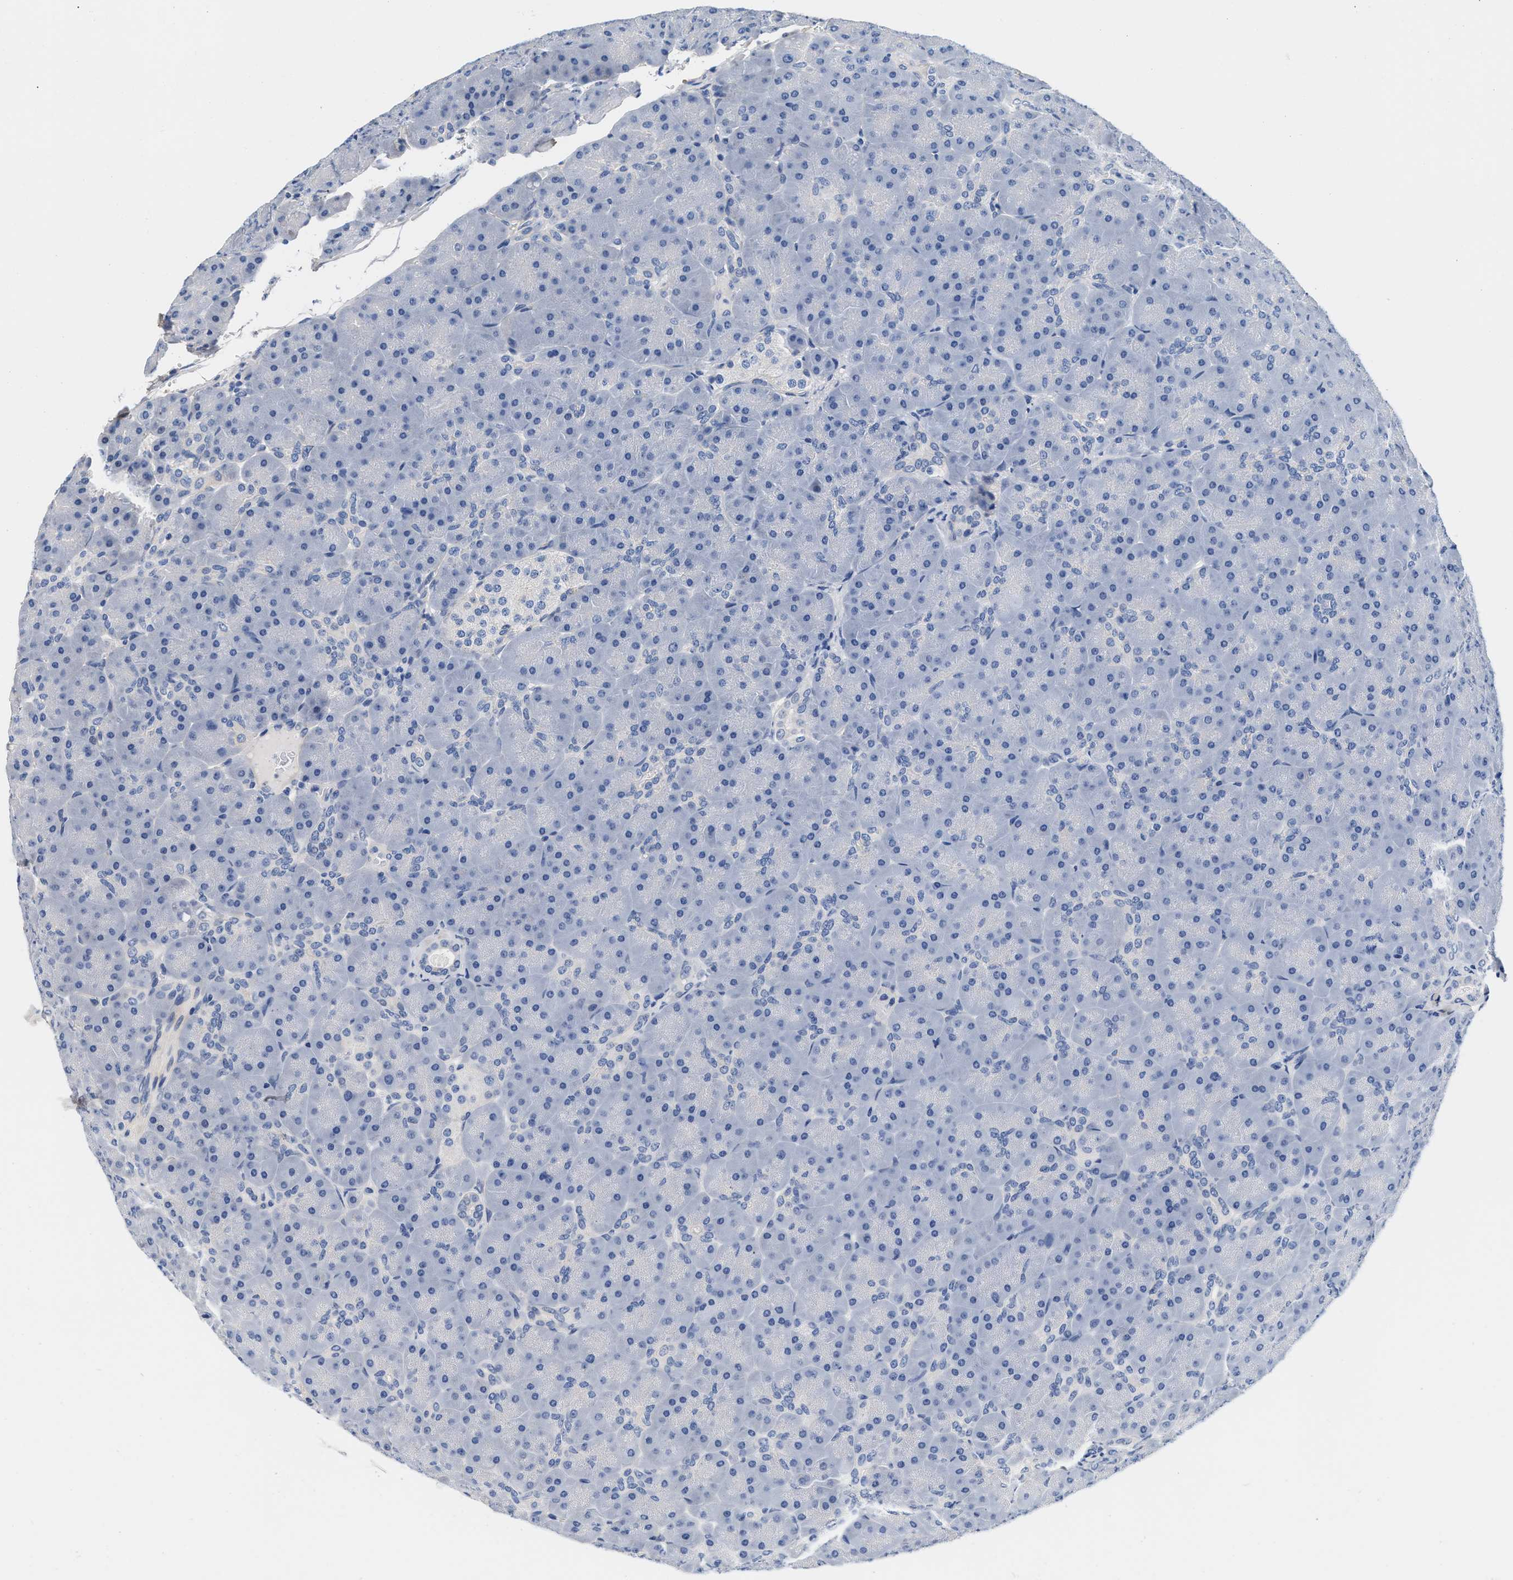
{"staining": {"intensity": "negative", "quantity": "none", "location": "none"}, "tissue": "pancreas", "cell_type": "Exocrine glandular cells", "image_type": "normal", "snomed": [{"axis": "morphology", "description": "Normal tissue, NOS"}, {"axis": "topography", "description": "Pancreas"}], "caption": "Immunohistochemistry (IHC) histopathology image of benign pancreas: human pancreas stained with DAB demonstrates no significant protein staining in exocrine glandular cells.", "gene": "ACTL7B", "patient": {"sex": "male", "age": 66}}